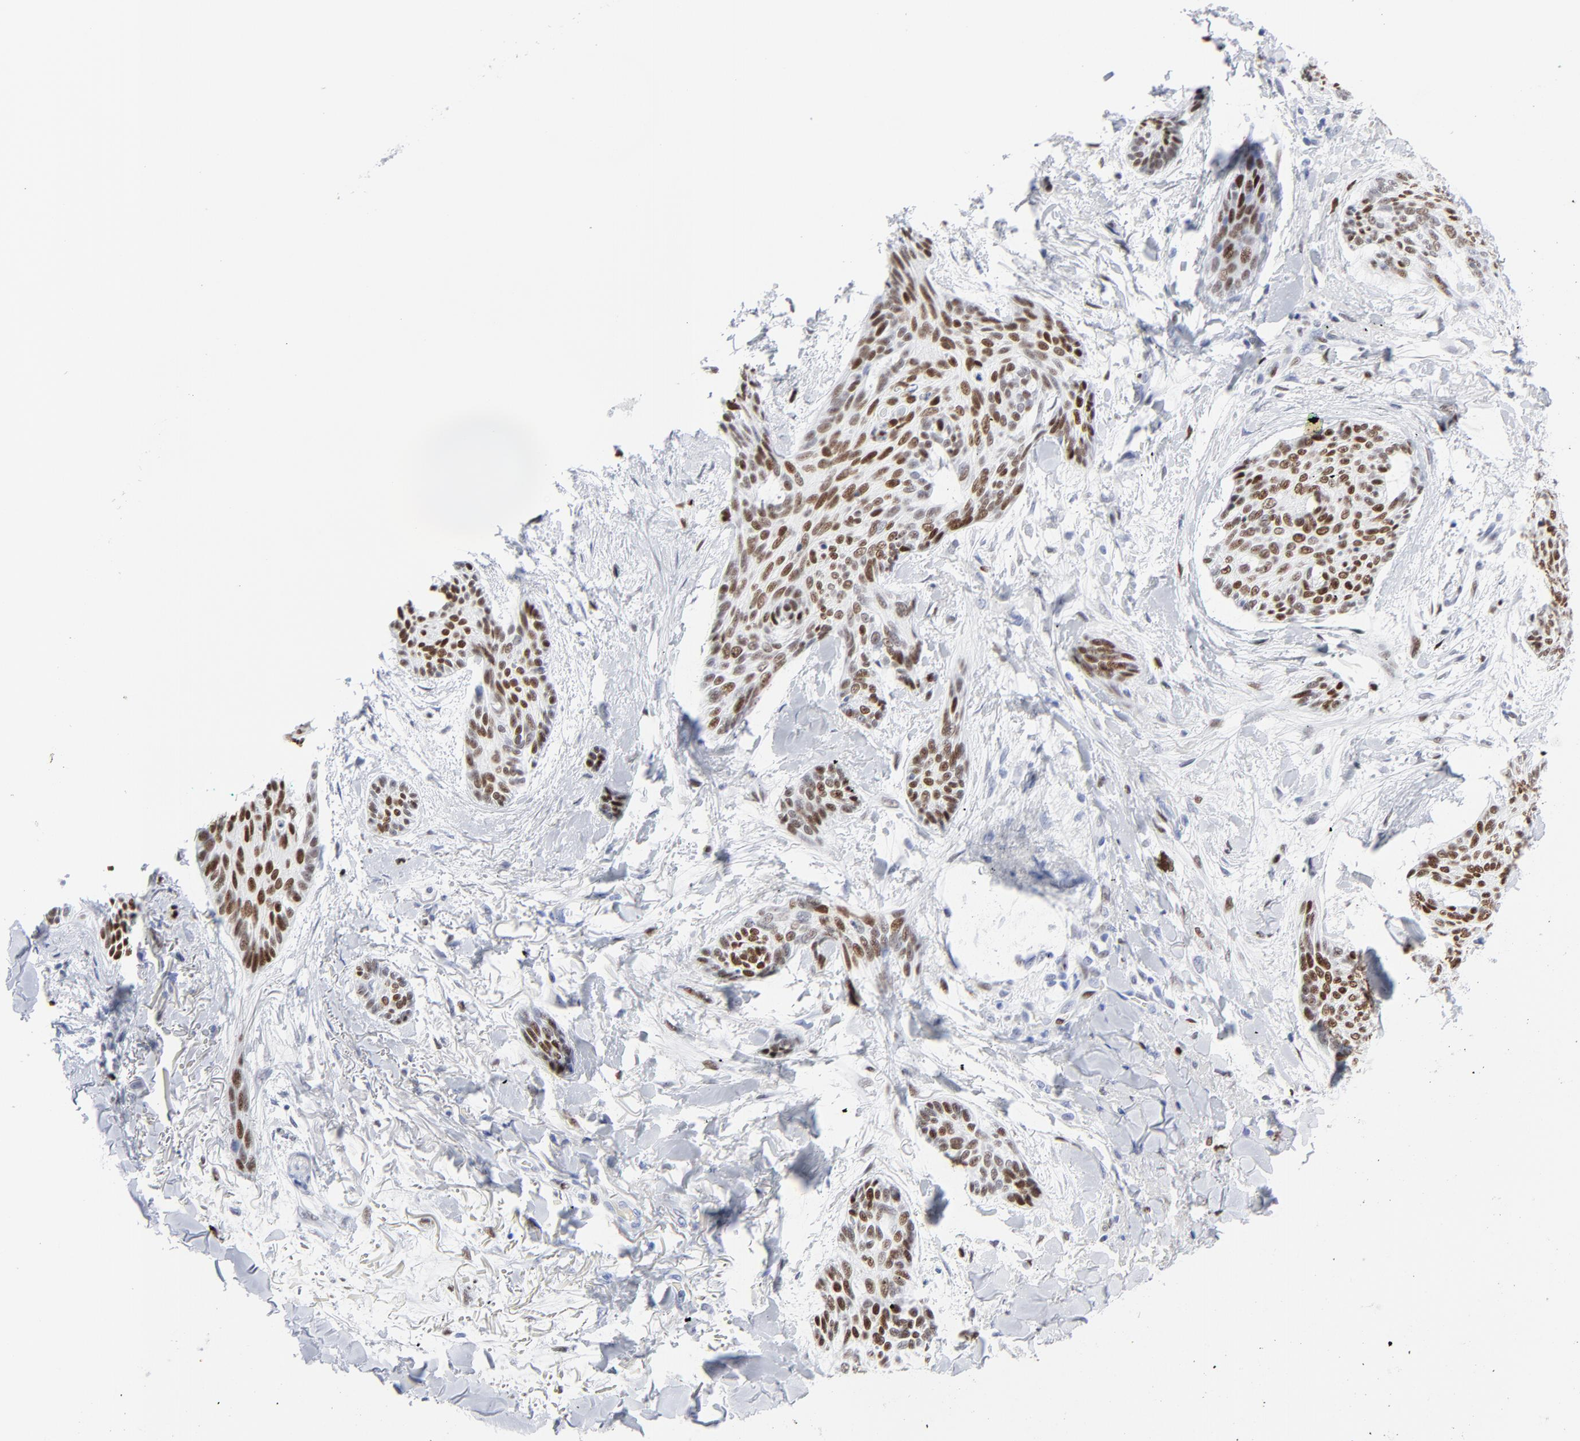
{"staining": {"intensity": "strong", "quantity": ">75%", "location": "nuclear"}, "tissue": "skin cancer", "cell_type": "Tumor cells", "image_type": "cancer", "snomed": [{"axis": "morphology", "description": "Normal tissue, NOS"}, {"axis": "morphology", "description": "Basal cell carcinoma"}, {"axis": "topography", "description": "Skin"}], "caption": "Skin cancer stained with a brown dye reveals strong nuclear positive expression in approximately >75% of tumor cells.", "gene": "JUN", "patient": {"sex": "female", "age": 71}}